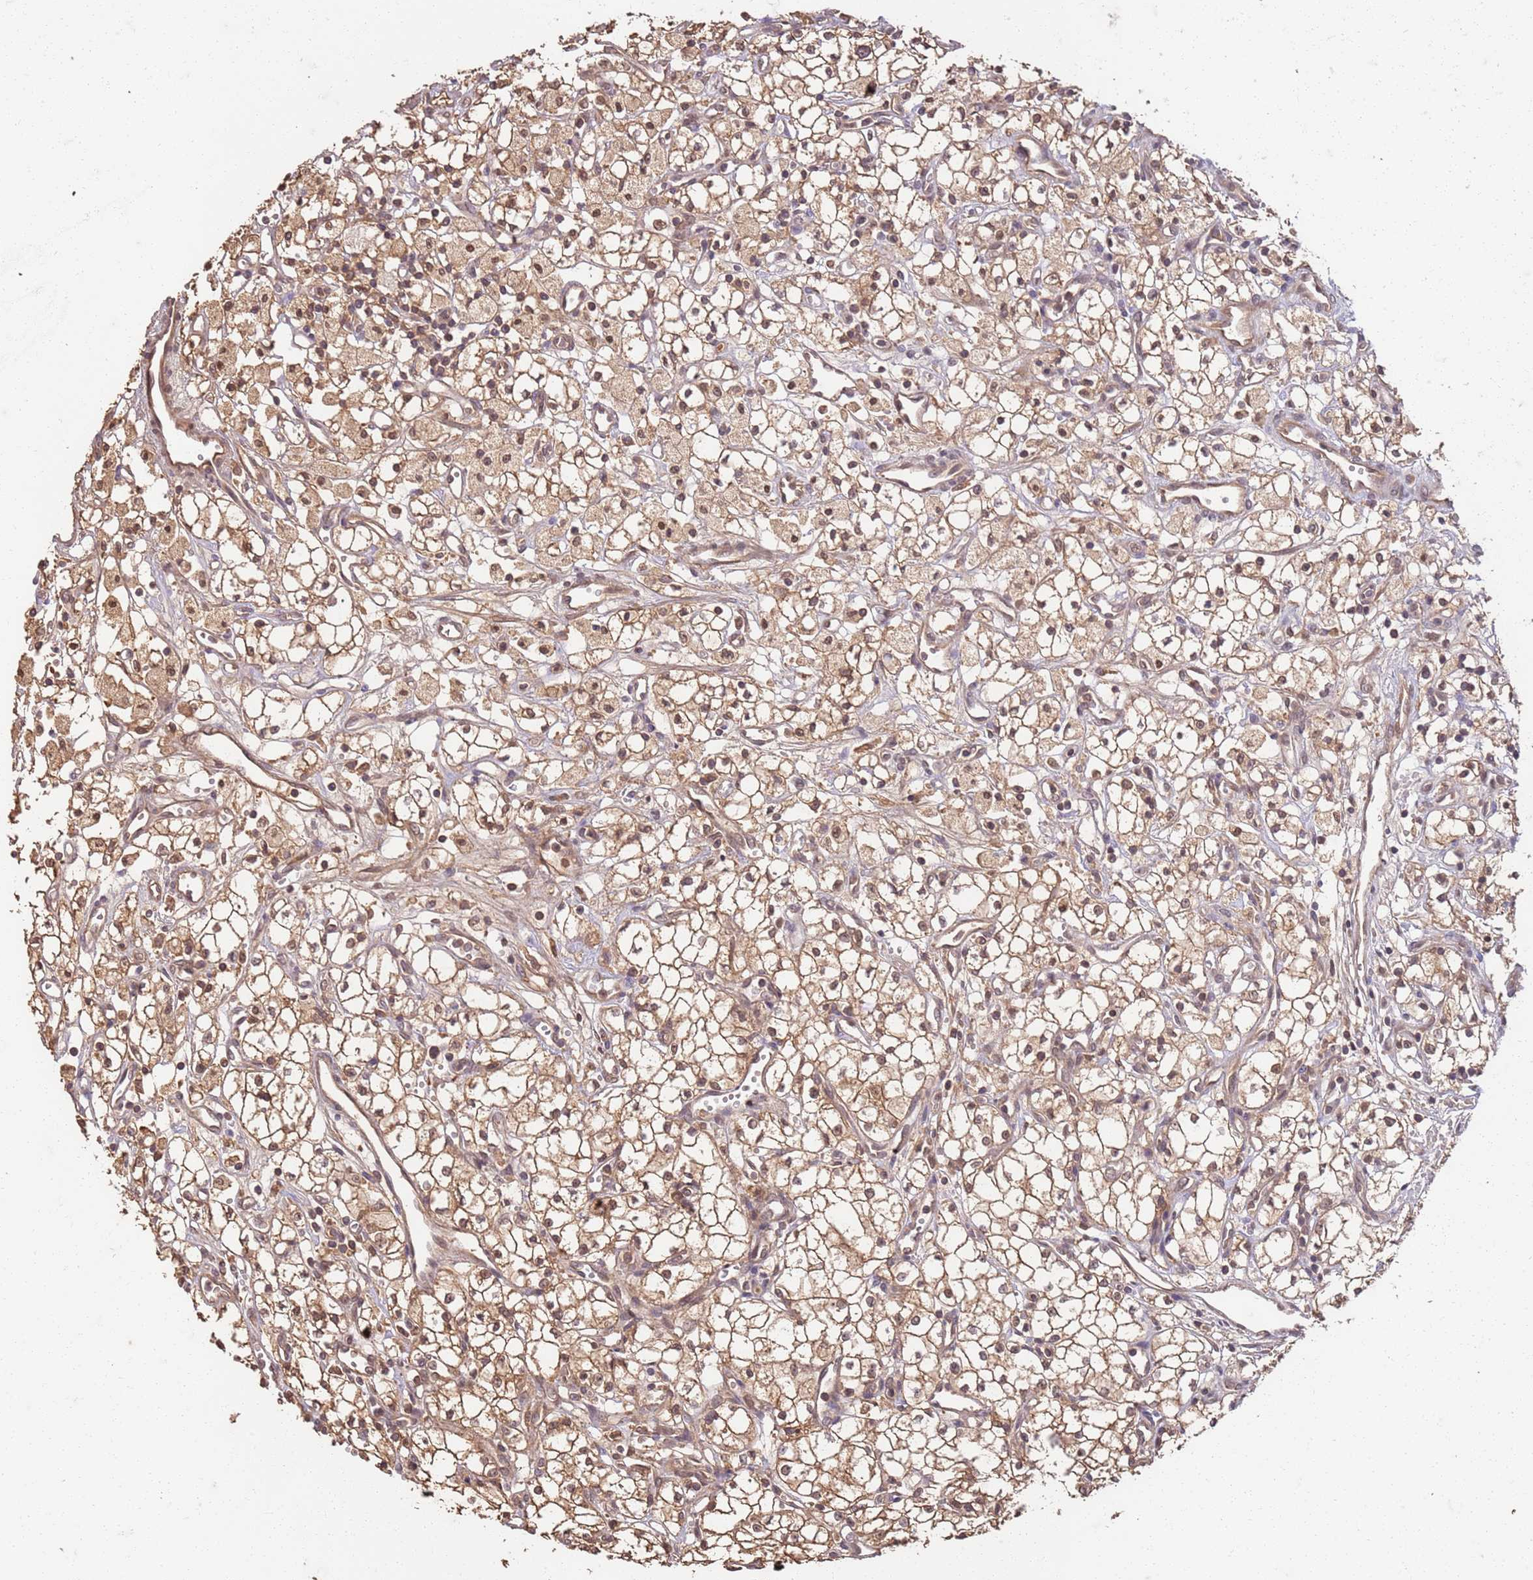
{"staining": {"intensity": "moderate", "quantity": ">75%", "location": "cytoplasmic/membranous,nuclear"}, "tissue": "renal cancer", "cell_type": "Tumor cells", "image_type": "cancer", "snomed": [{"axis": "morphology", "description": "Adenocarcinoma, NOS"}, {"axis": "topography", "description": "Kidney"}], "caption": "This micrograph exhibits adenocarcinoma (renal) stained with IHC to label a protein in brown. The cytoplasmic/membranous and nuclear of tumor cells show moderate positivity for the protein. Nuclei are counter-stained blue.", "gene": "UBE3A", "patient": {"sex": "male", "age": 59}}